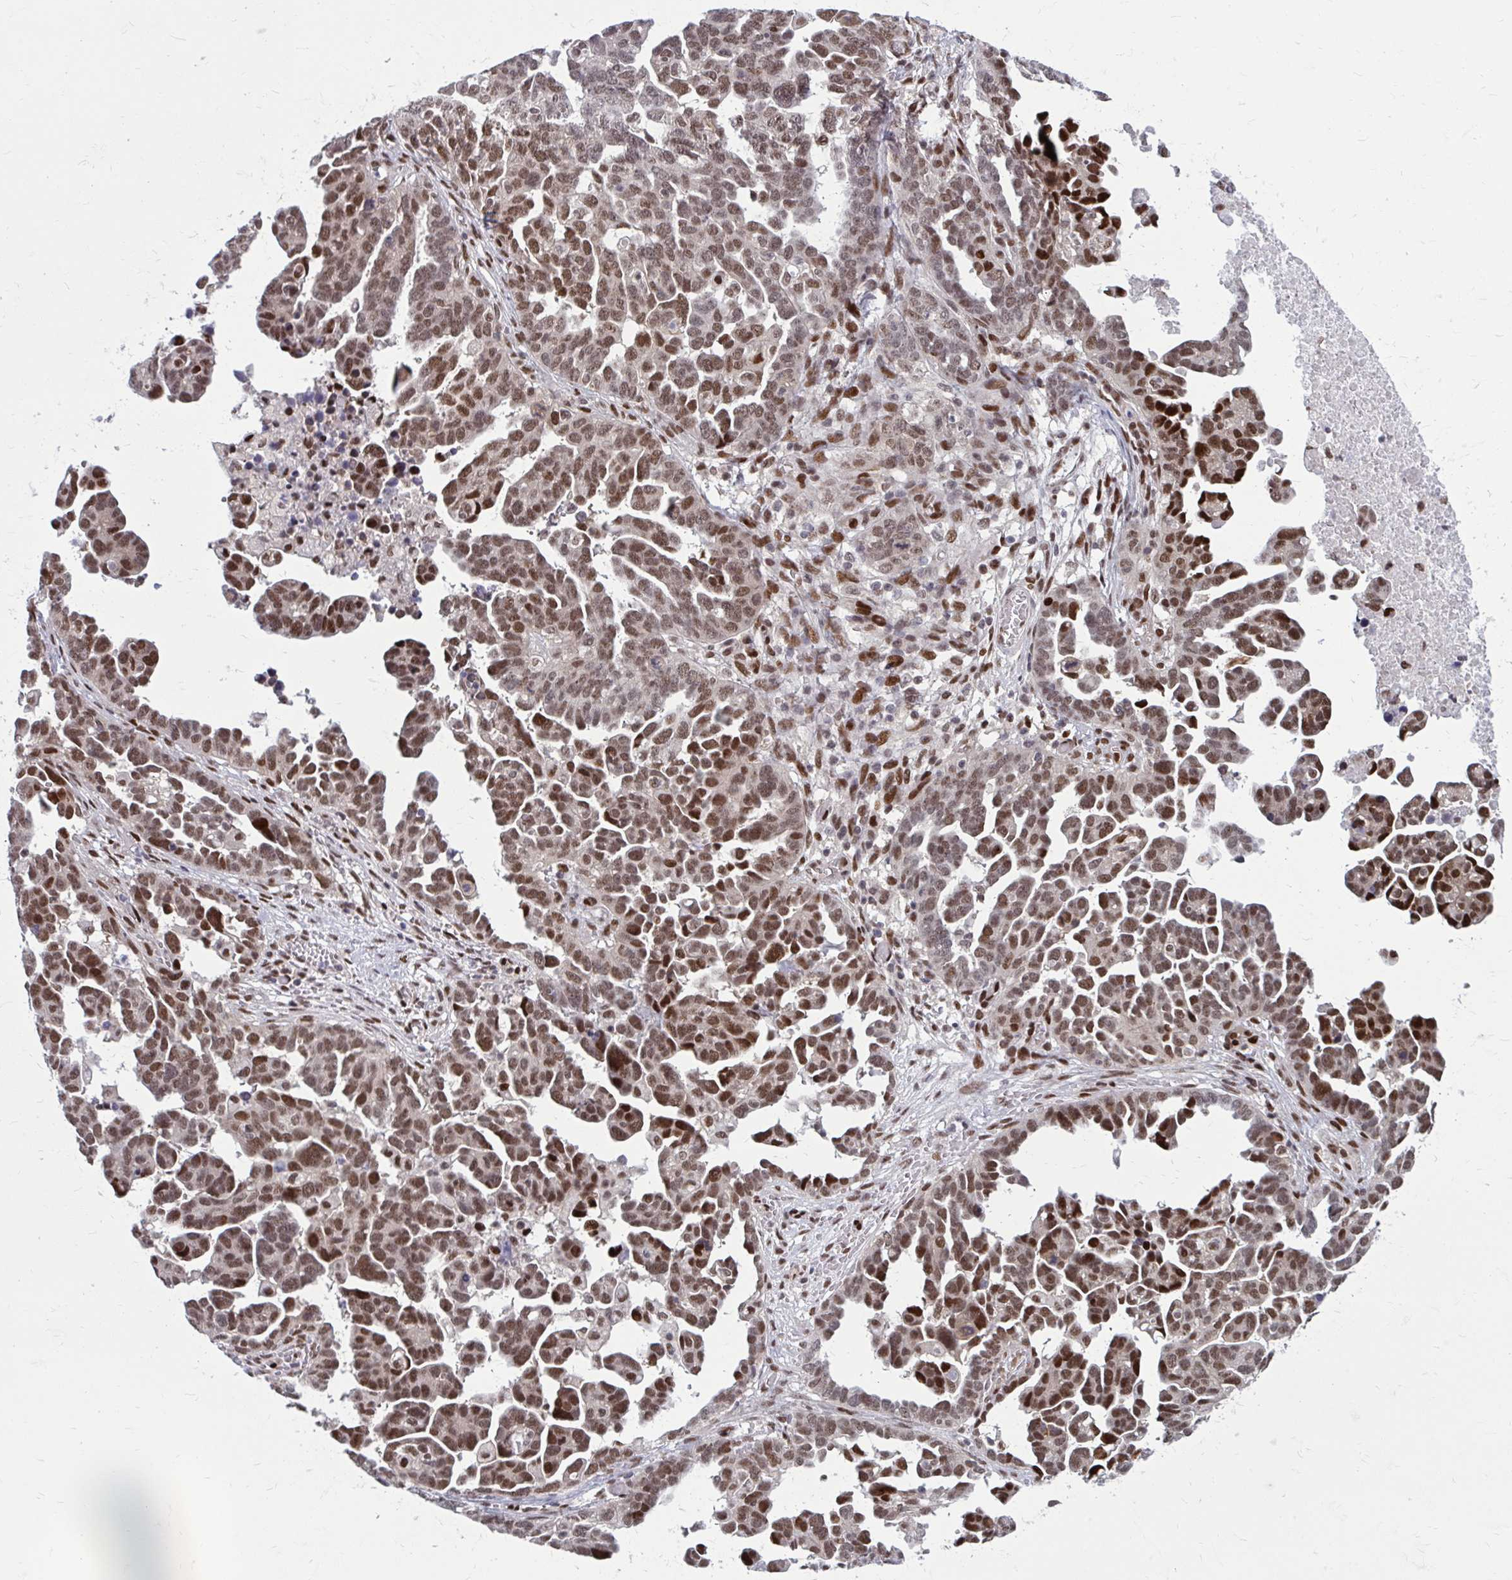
{"staining": {"intensity": "strong", "quantity": ">75%", "location": "nuclear"}, "tissue": "ovarian cancer", "cell_type": "Tumor cells", "image_type": "cancer", "snomed": [{"axis": "morphology", "description": "Cystadenocarcinoma, serous, NOS"}, {"axis": "topography", "description": "Ovary"}], "caption": "Serous cystadenocarcinoma (ovarian) stained for a protein shows strong nuclear positivity in tumor cells.", "gene": "PSME4", "patient": {"sex": "female", "age": 54}}